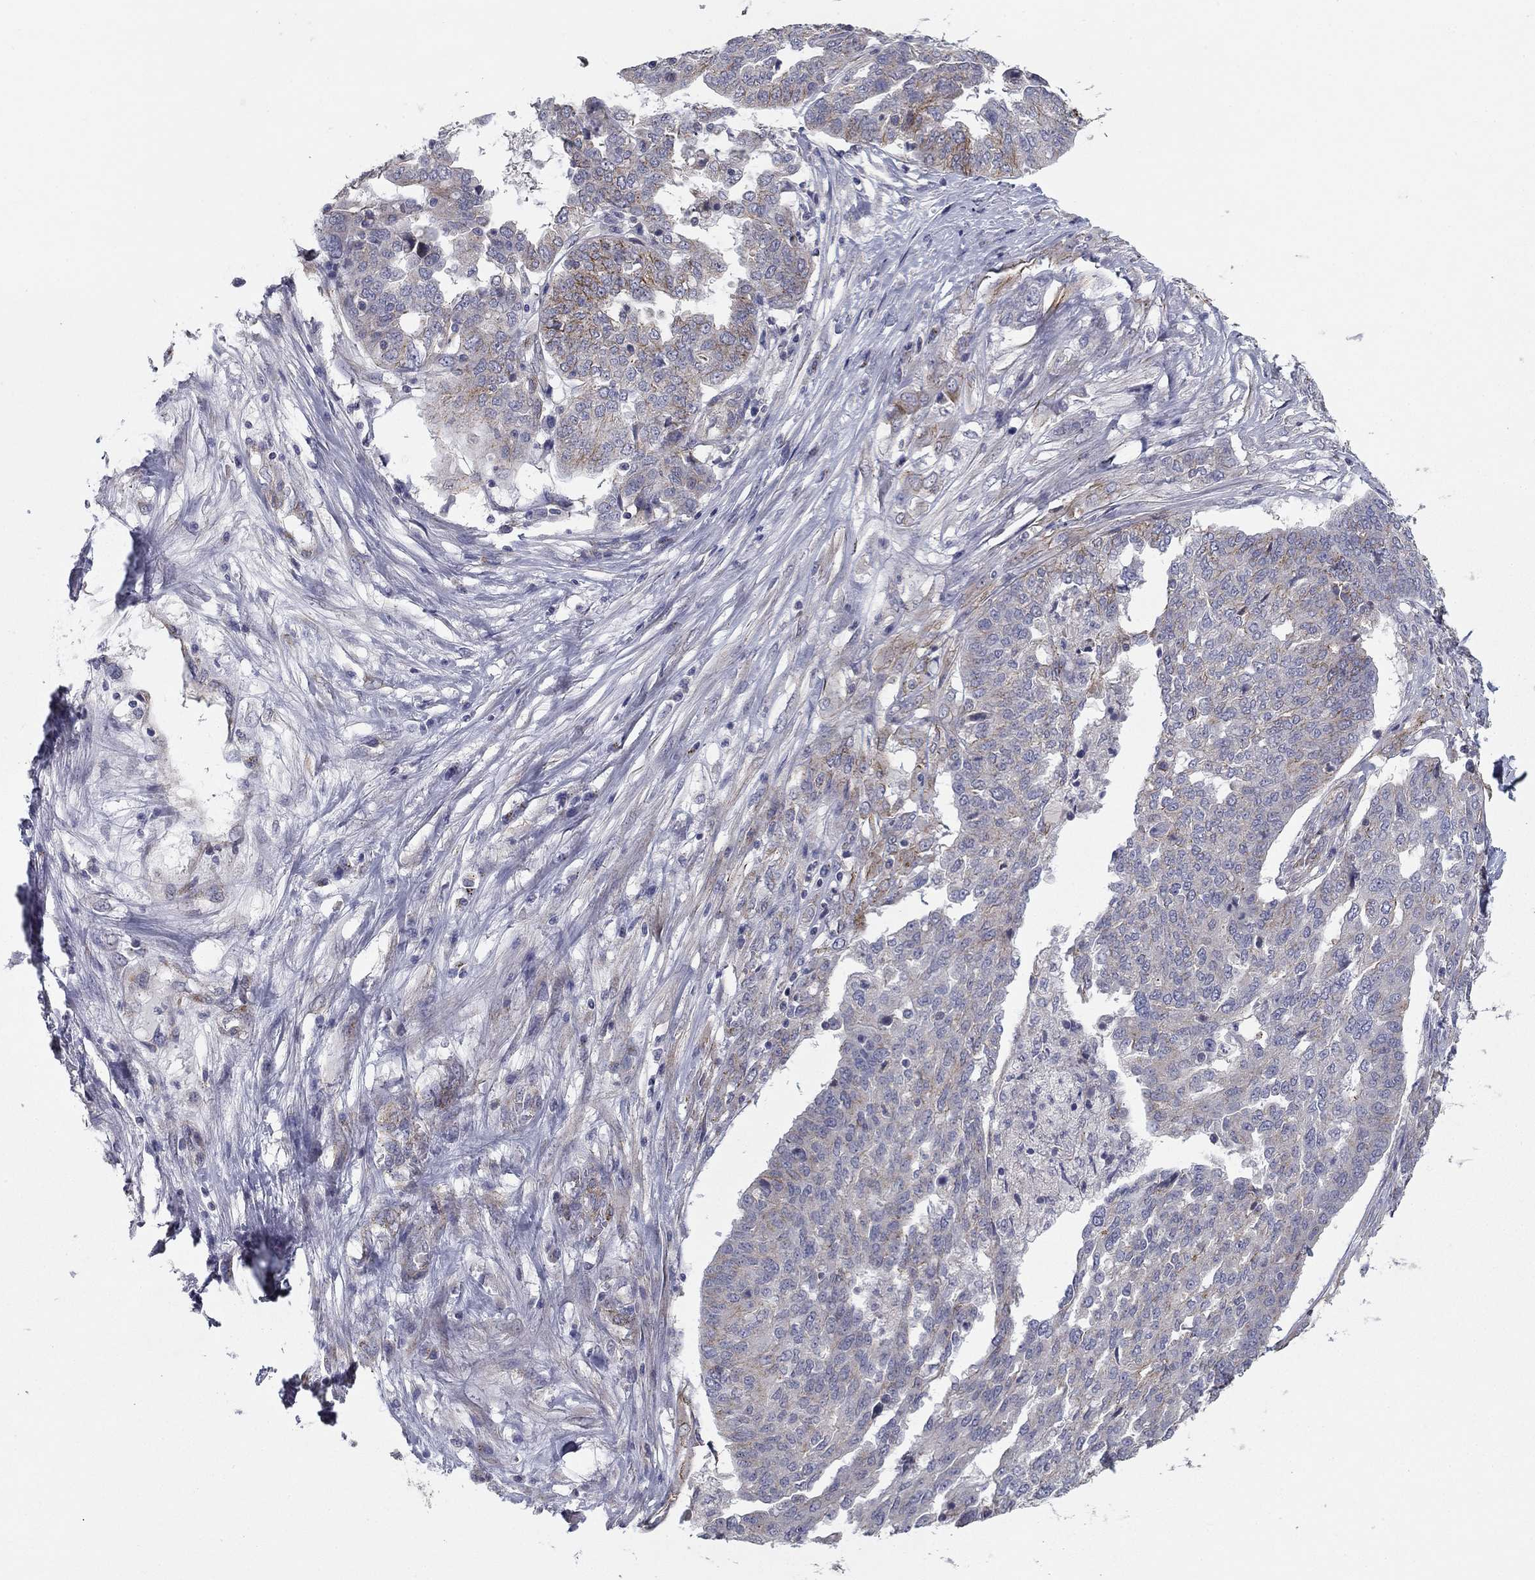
{"staining": {"intensity": "moderate", "quantity": "25%-75%", "location": "cytoplasmic/membranous"}, "tissue": "ovarian cancer", "cell_type": "Tumor cells", "image_type": "cancer", "snomed": [{"axis": "morphology", "description": "Cystadenocarcinoma, serous, NOS"}, {"axis": "topography", "description": "Ovary"}], "caption": "An image of ovarian cancer (serous cystadenocarcinoma) stained for a protein exhibits moderate cytoplasmic/membranous brown staining in tumor cells. The staining is performed using DAB (3,3'-diaminobenzidine) brown chromogen to label protein expression. The nuclei are counter-stained blue using hematoxylin.", "gene": "SEPTIN3", "patient": {"sex": "female", "age": 67}}